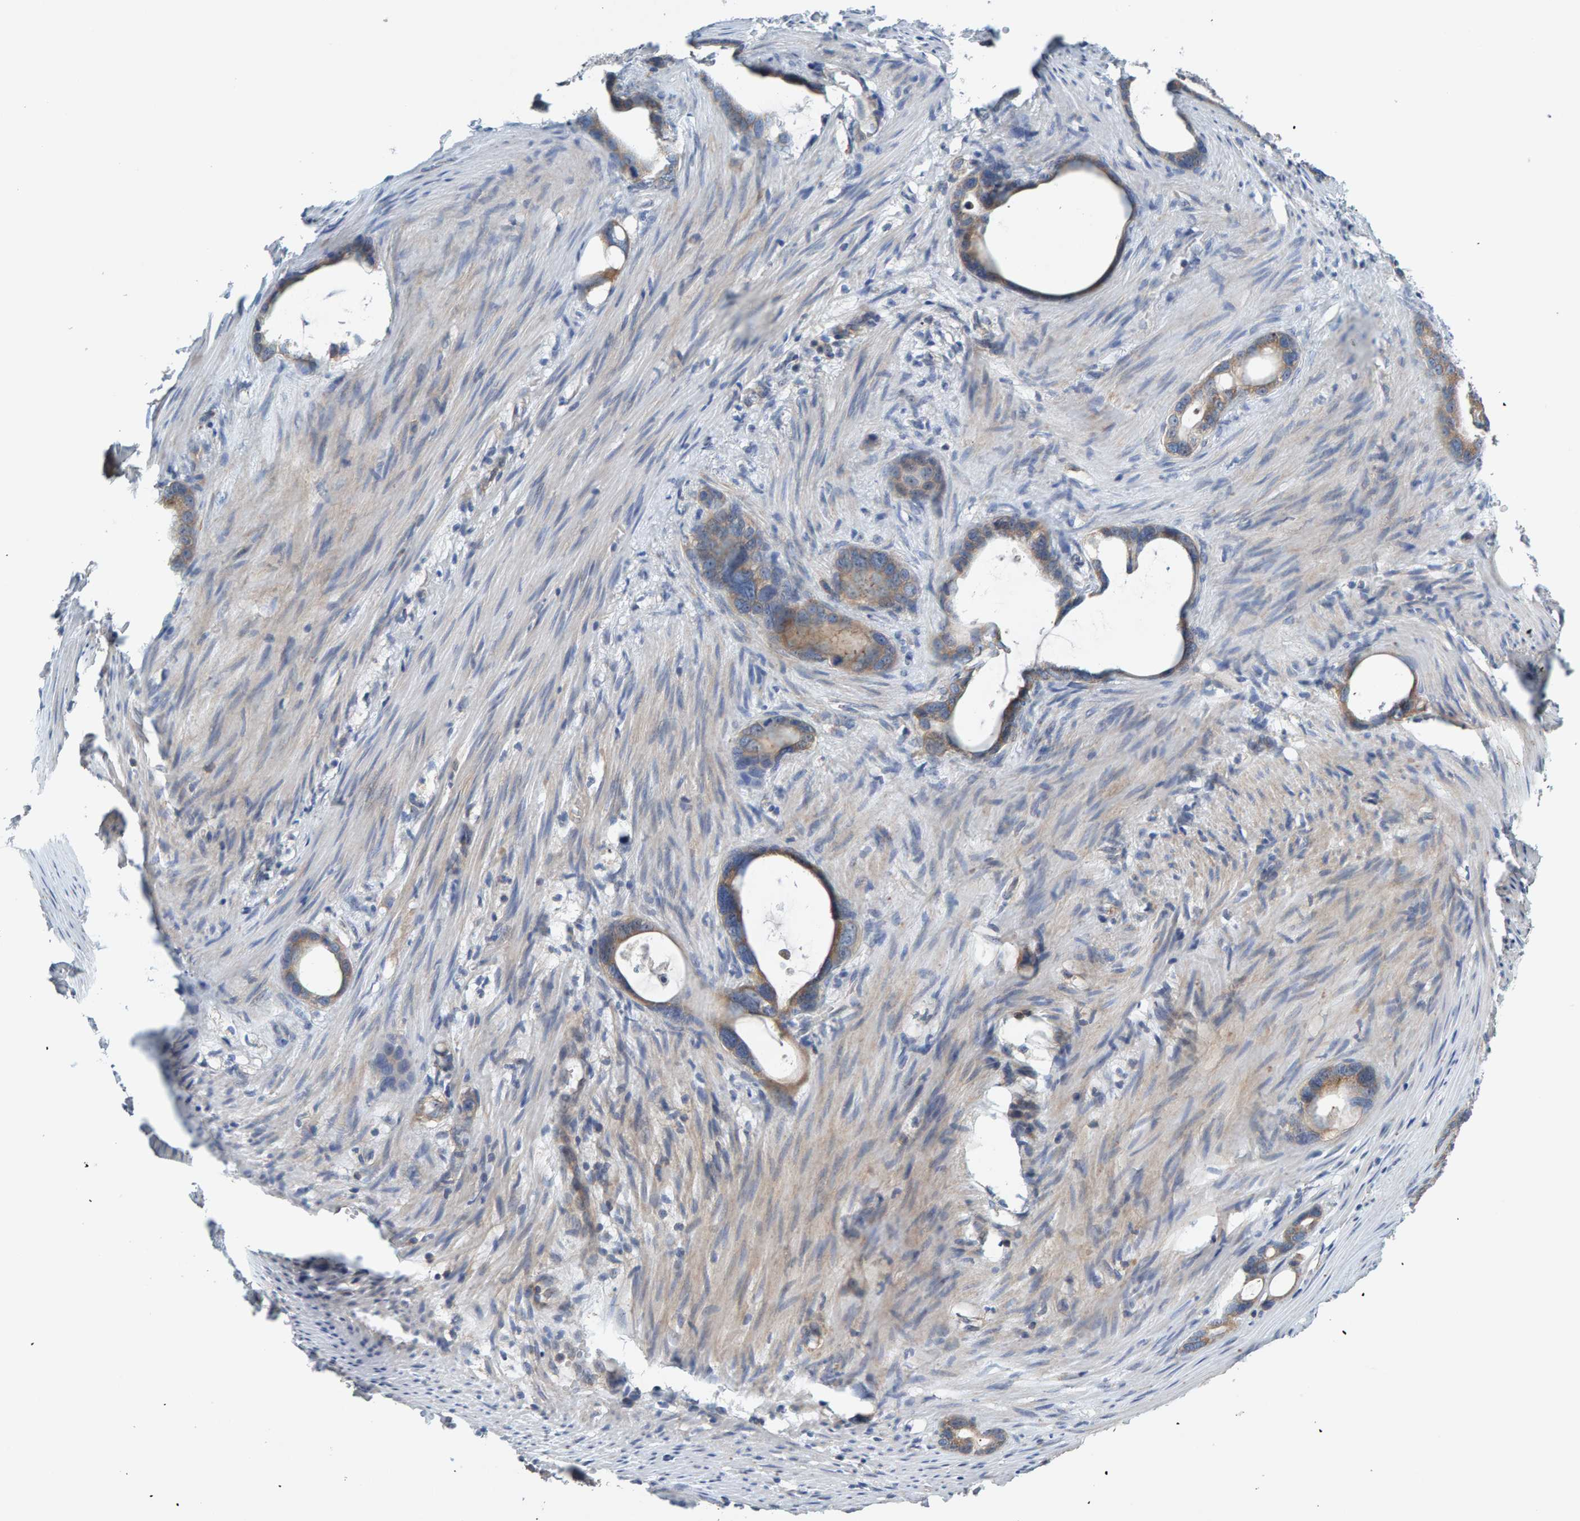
{"staining": {"intensity": "moderate", "quantity": ">75%", "location": "cytoplasmic/membranous"}, "tissue": "stomach cancer", "cell_type": "Tumor cells", "image_type": "cancer", "snomed": [{"axis": "morphology", "description": "Adenocarcinoma, NOS"}, {"axis": "topography", "description": "Stomach"}], "caption": "A brown stain labels moderate cytoplasmic/membranous staining of a protein in stomach adenocarcinoma tumor cells. (IHC, brightfield microscopy, high magnification).", "gene": "CCM2", "patient": {"sex": "female", "age": 75}}